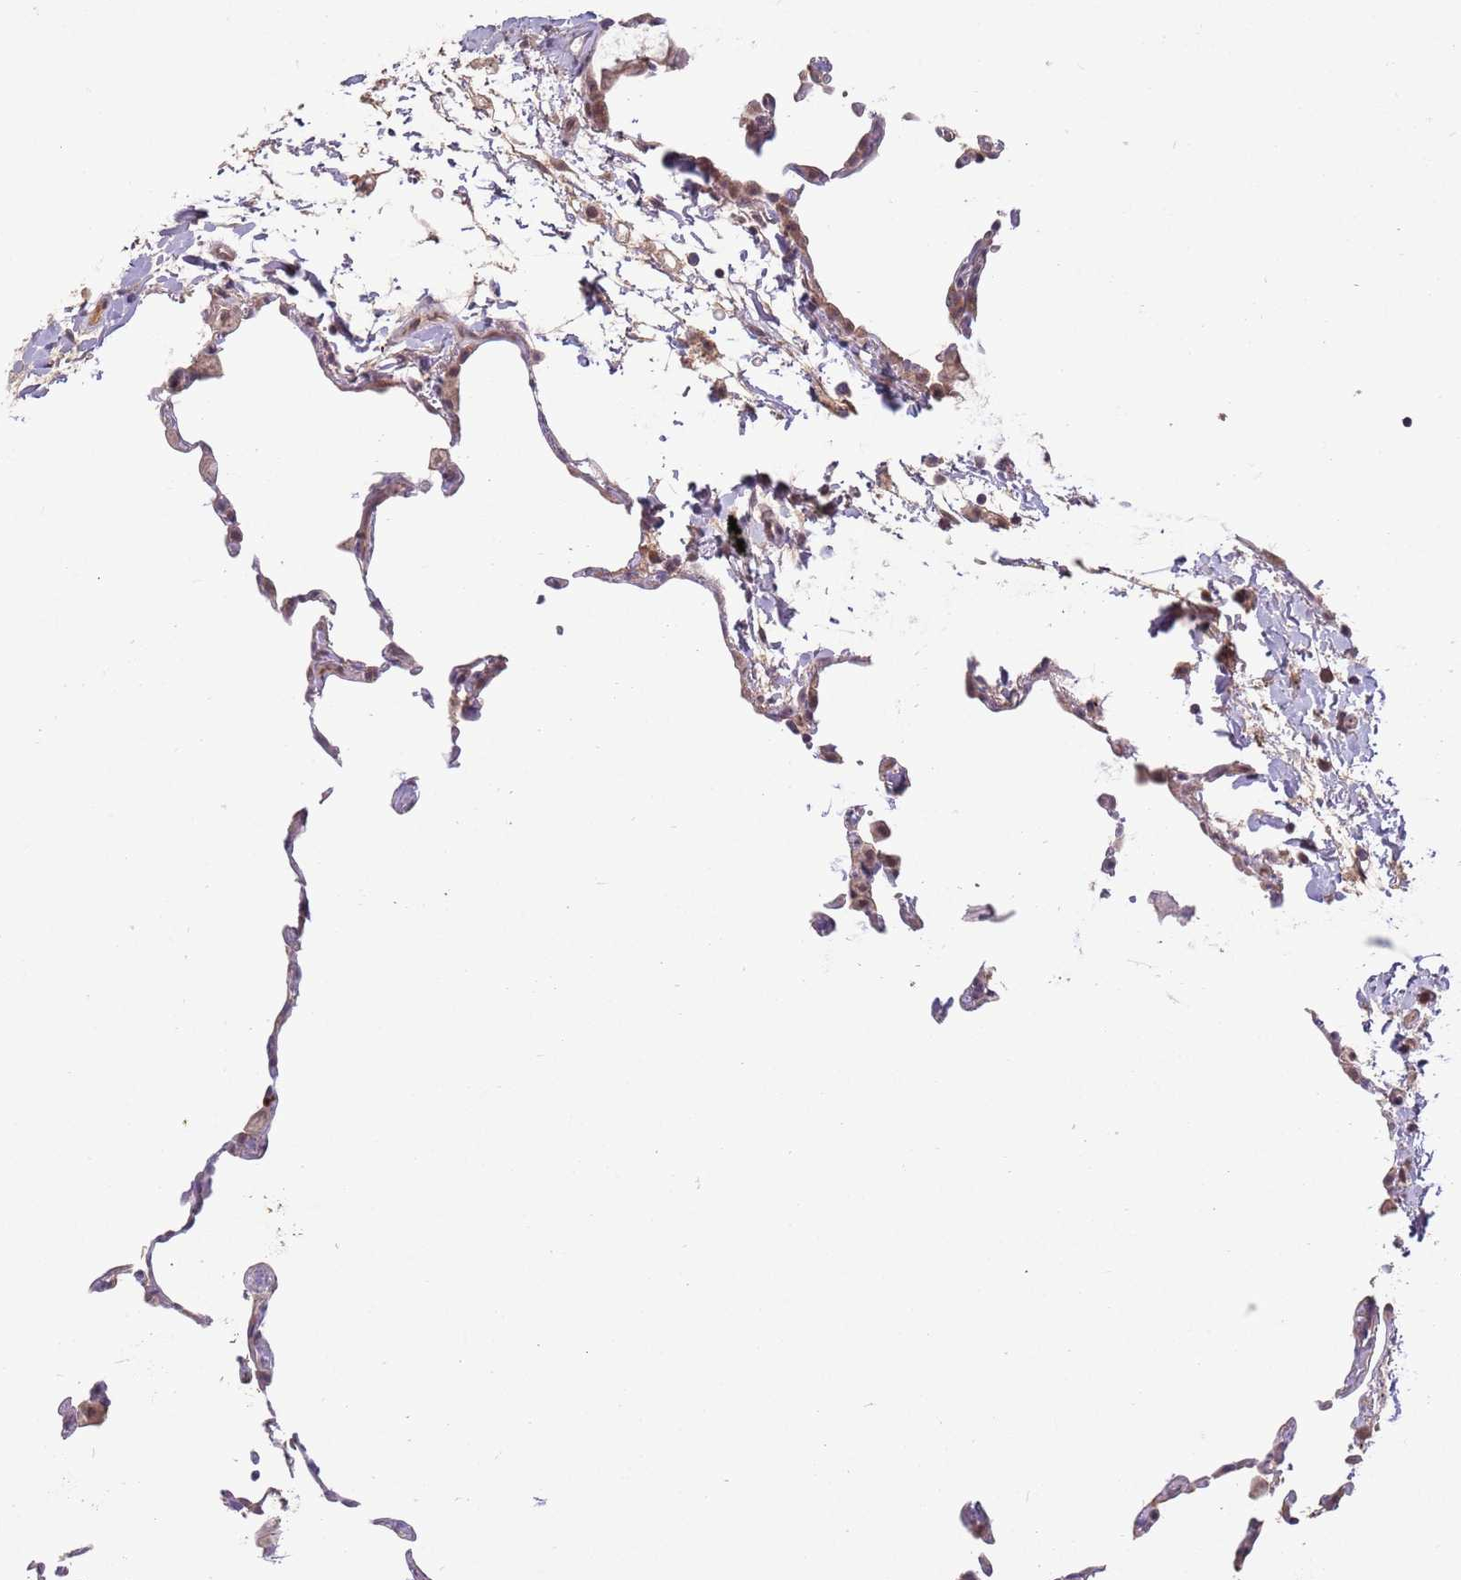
{"staining": {"intensity": "weak", "quantity": "25%-75%", "location": "cytoplasmic/membranous"}, "tissue": "lung", "cell_type": "Alveolar cells", "image_type": "normal", "snomed": [{"axis": "morphology", "description": "Normal tissue, NOS"}, {"axis": "topography", "description": "Lung"}], "caption": "Immunohistochemical staining of unremarkable lung exhibits 25%-75% levels of weak cytoplasmic/membranous protein staining in about 25%-75% of alveolar cells. The staining is performed using DAB brown chromogen to label protein expression. The nuclei are counter-stained blue using hematoxylin.", "gene": "NBPF4", "patient": {"sex": "female", "age": 57}}